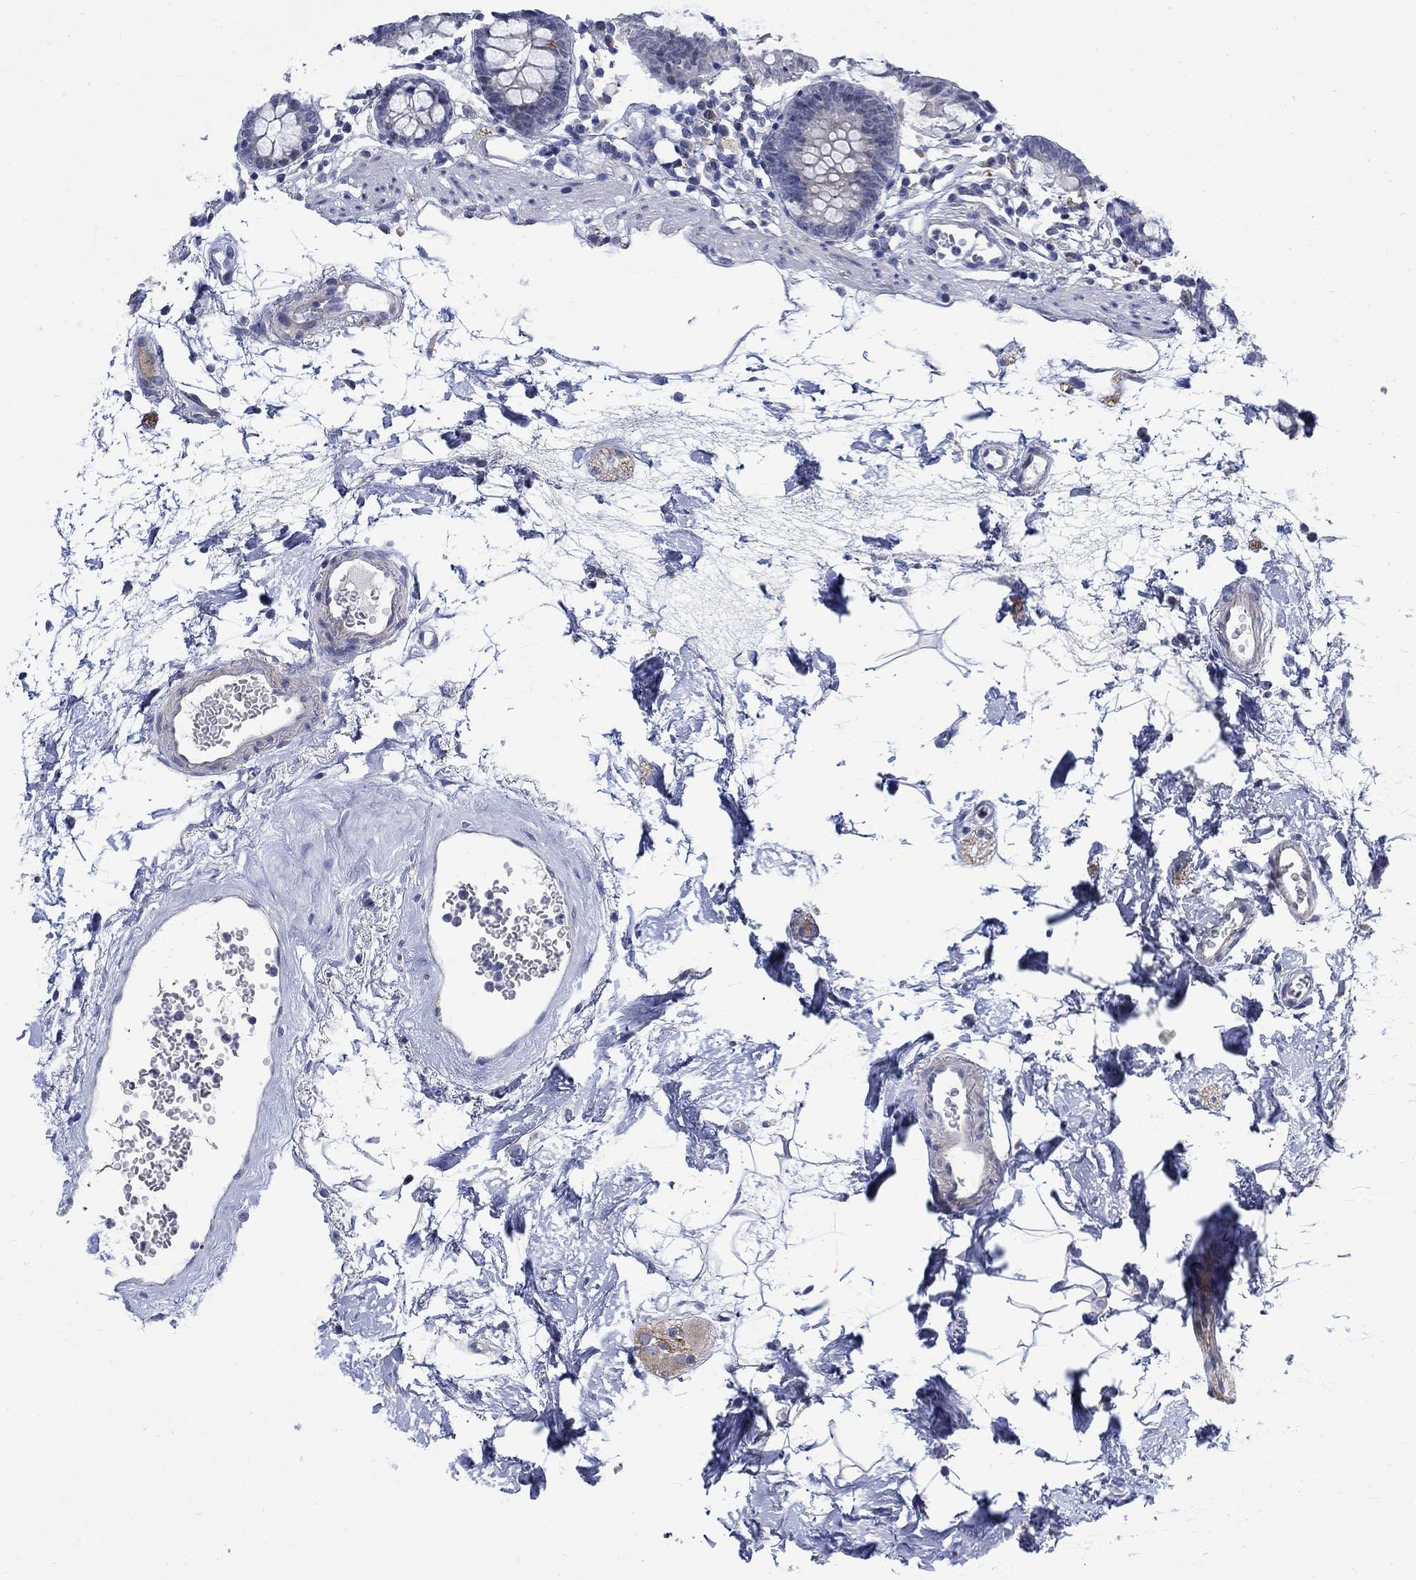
{"staining": {"intensity": "negative", "quantity": "none", "location": "none"}, "tissue": "colon", "cell_type": "Endothelial cells", "image_type": "normal", "snomed": [{"axis": "morphology", "description": "Normal tissue, NOS"}, {"axis": "topography", "description": "Colon"}], "caption": "IHC of normal human colon demonstrates no expression in endothelial cells.", "gene": "DLK1", "patient": {"sex": "female", "age": 84}}